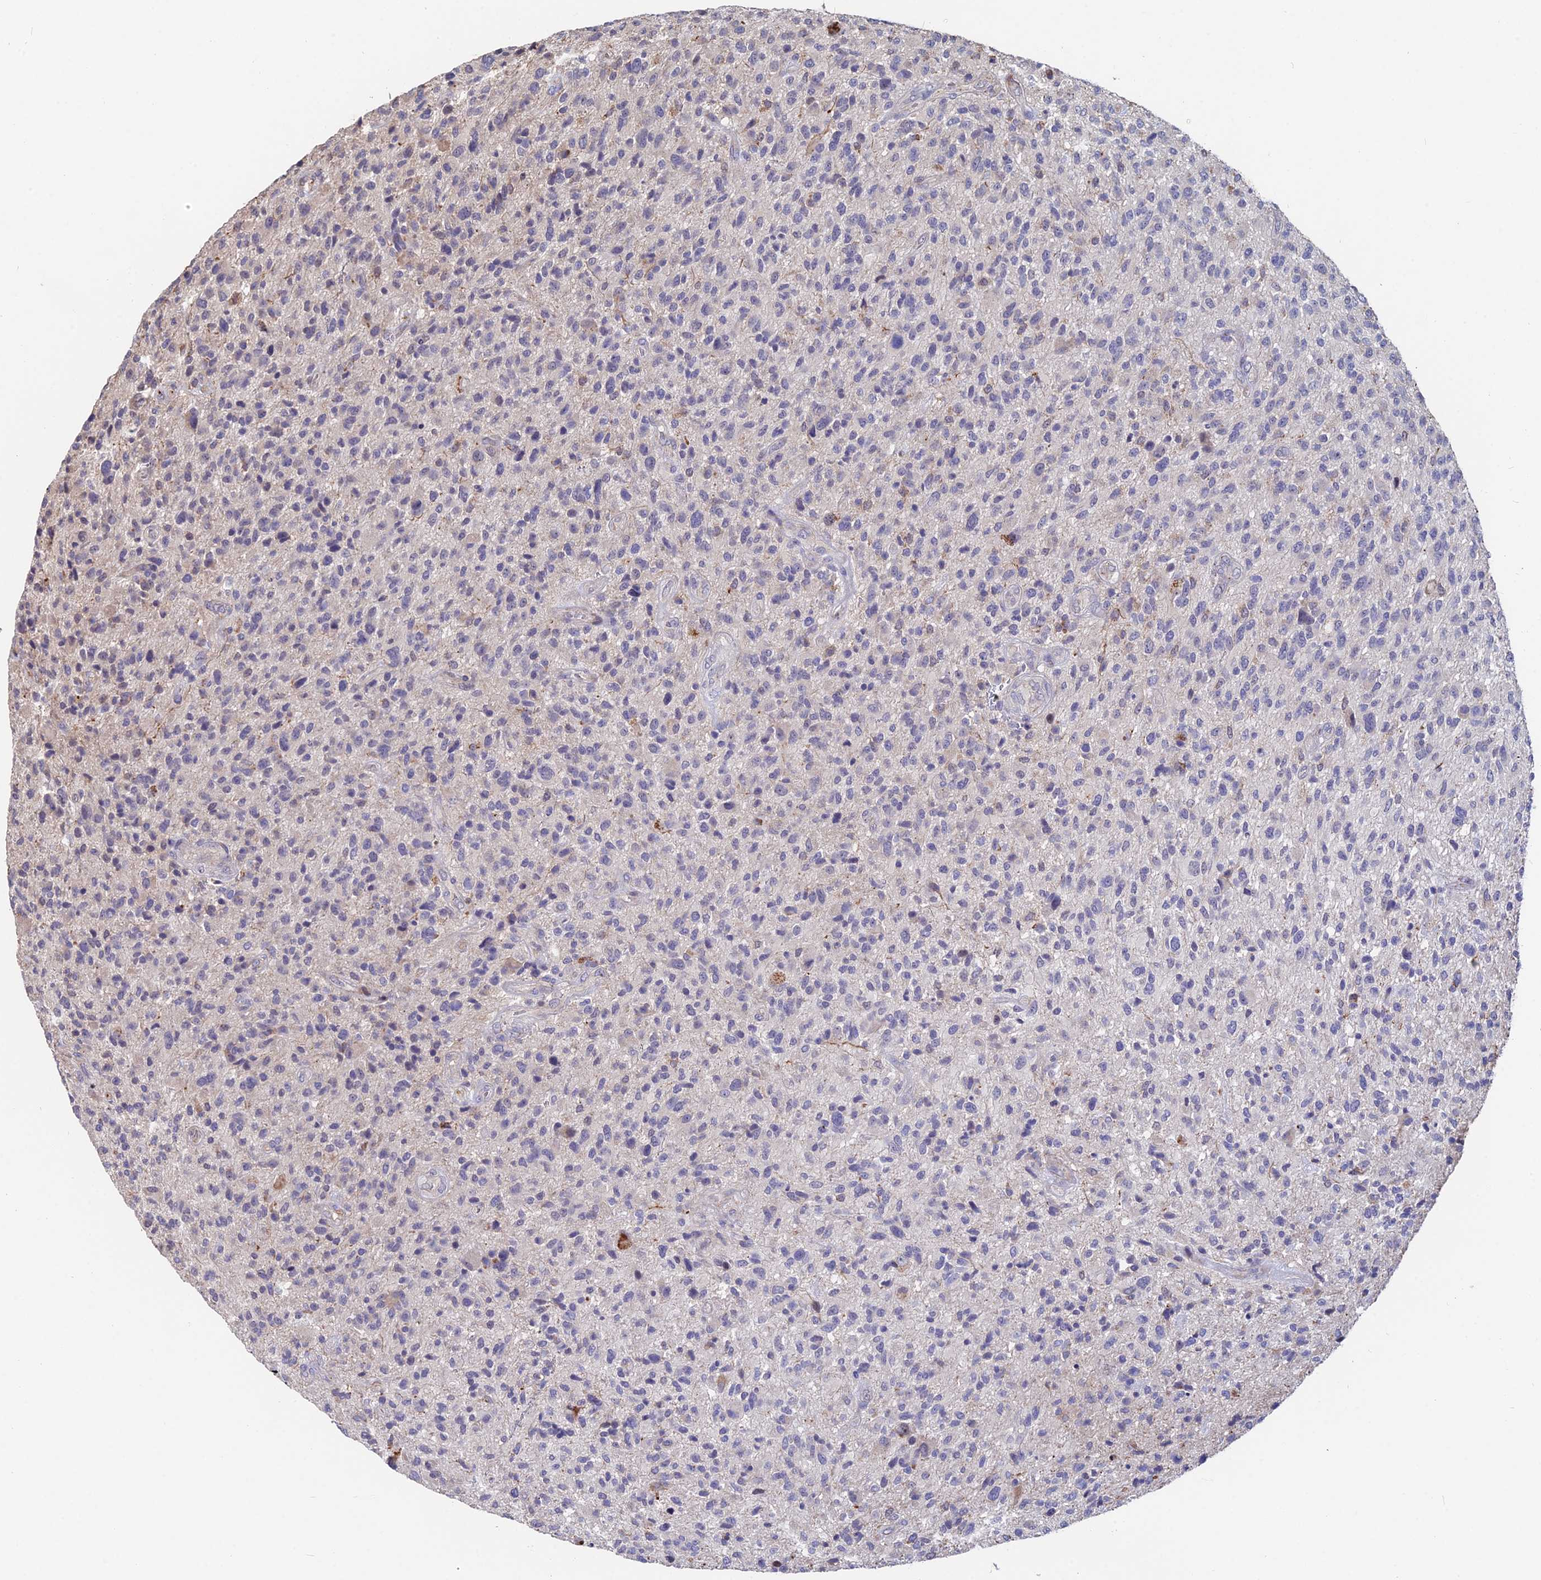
{"staining": {"intensity": "negative", "quantity": "none", "location": "none"}, "tissue": "glioma", "cell_type": "Tumor cells", "image_type": "cancer", "snomed": [{"axis": "morphology", "description": "Glioma, malignant, High grade"}, {"axis": "topography", "description": "Brain"}], "caption": "The photomicrograph reveals no staining of tumor cells in malignant glioma (high-grade).", "gene": "ACTR5", "patient": {"sex": "male", "age": 47}}